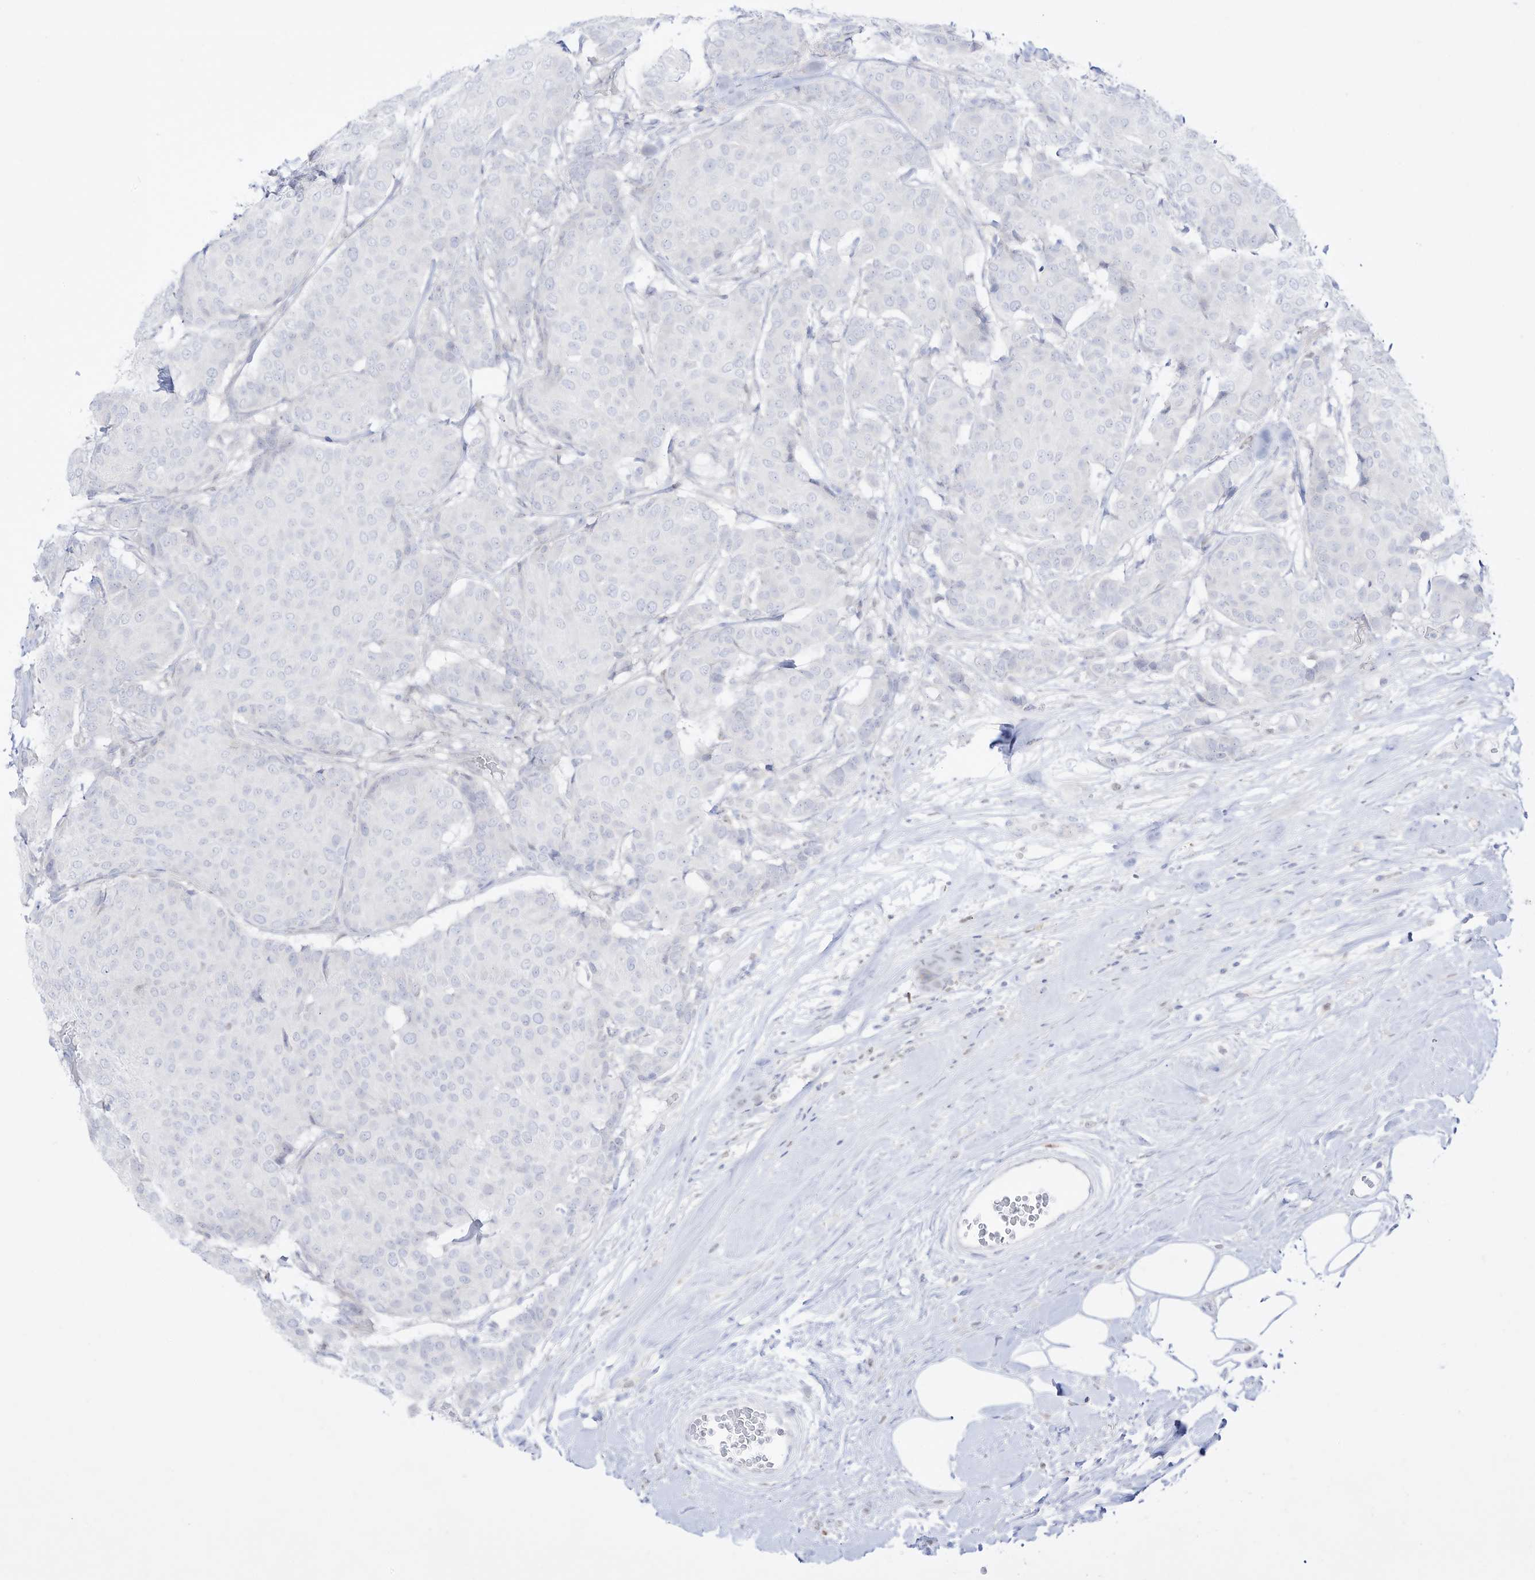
{"staining": {"intensity": "negative", "quantity": "none", "location": "none"}, "tissue": "breast cancer", "cell_type": "Tumor cells", "image_type": "cancer", "snomed": [{"axis": "morphology", "description": "Duct carcinoma"}, {"axis": "topography", "description": "Breast"}], "caption": "High power microscopy image of an immunohistochemistry image of breast cancer, revealing no significant expression in tumor cells.", "gene": "DMKN", "patient": {"sex": "female", "age": 75}}